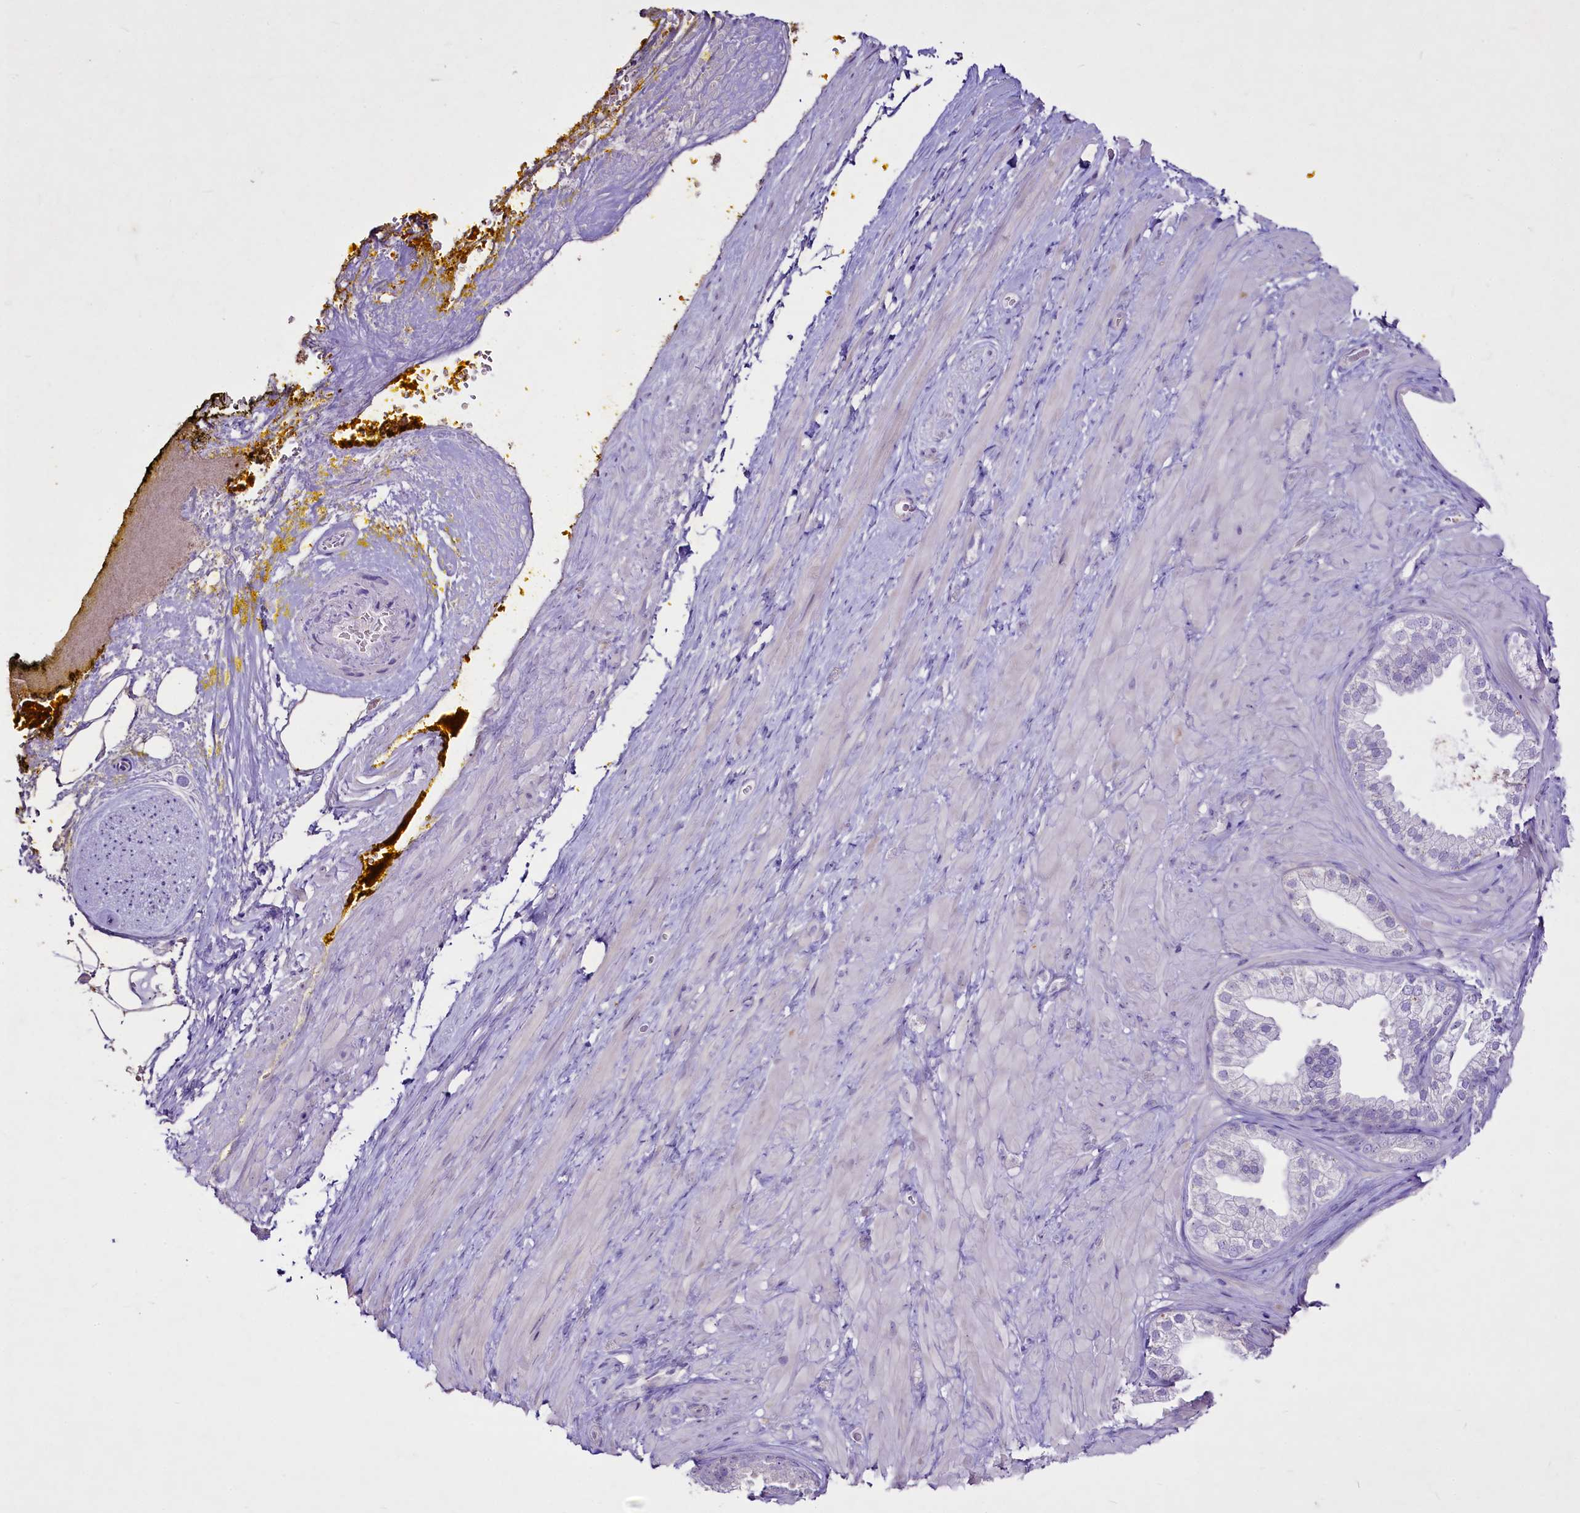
{"staining": {"intensity": "negative", "quantity": "none", "location": "none"}, "tissue": "adipose tissue", "cell_type": "Adipocytes", "image_type": "normal", "snomed": [{"axis": "morphology", "description": "Normal tissue, NOS"}, {"axis": "morphology", "description": "Adenocarcinoma, Low grade"}, {"axis": "topography", "description": "Prostate"}, {"axis": "topography", "description": "Peripheral nerve tissue"}], "caption": "Immunohistochemistry (IHC) histopathology image of normal adipose tissue: human adipose tissue stained with DAB (3,3'-diaminobenzidine) displays no significant protein positivity in adipocytes.", "gene": "FAM209B", "patient": {"sex": "male", "age": 63}}